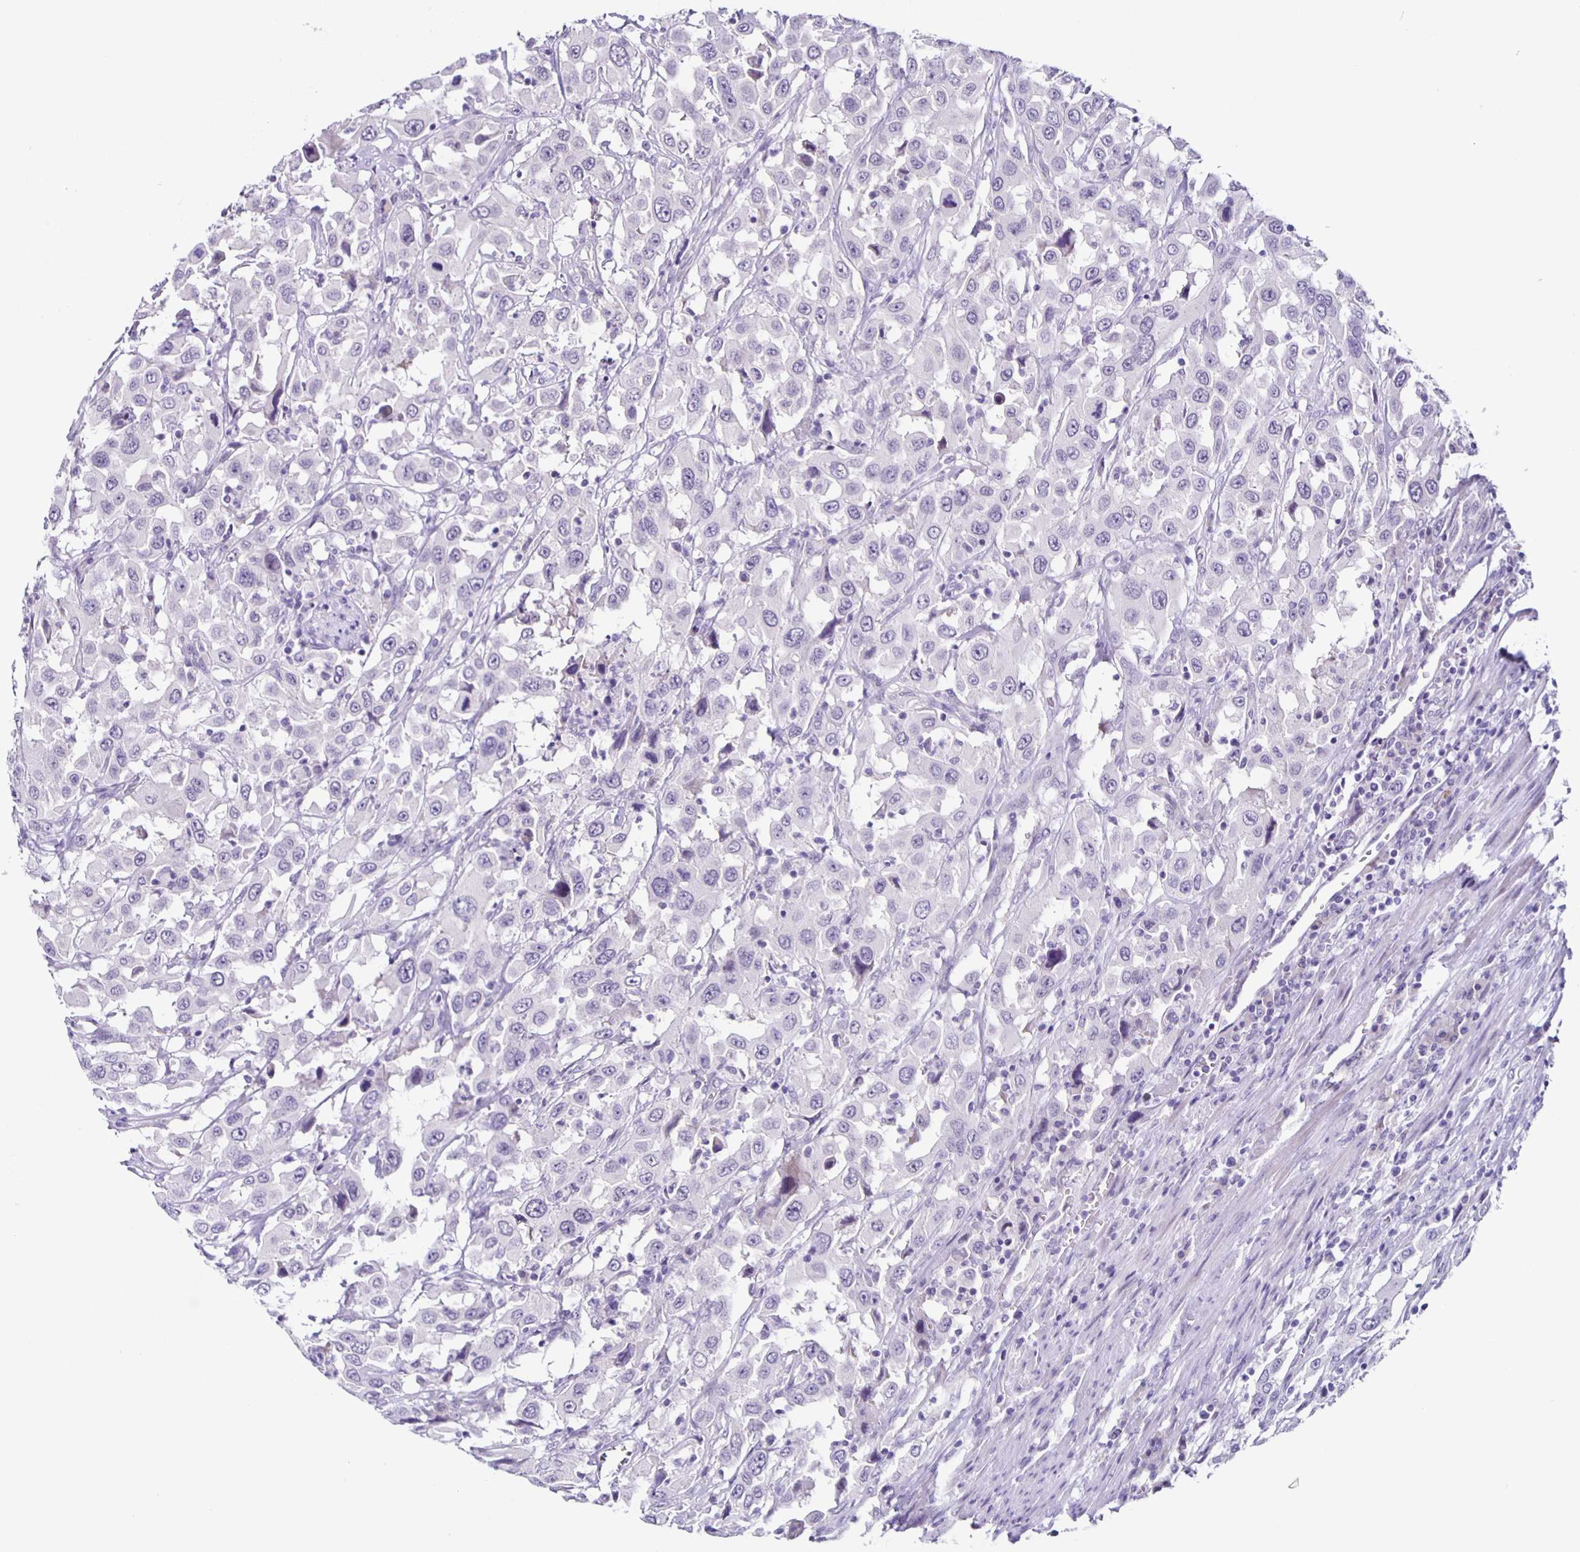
{"staining": {"intensity": "negative", "quantity": "none", "location": "none"}, "tissue": "urothelial cancer", "cell_type": "Tumor cells", "image_type": "cancer", "snomed": [{"axis": "morphology", "description": "Urothelial carcinoma, High grade"}, {"axis": "topography", "description": "Urinary bladder"}], "caption": "Tumor cells are negative for brown protein staining in urothelial cancer.", "gene": "SLC12A3", "patient": {"sex": "male", "age": 61}}